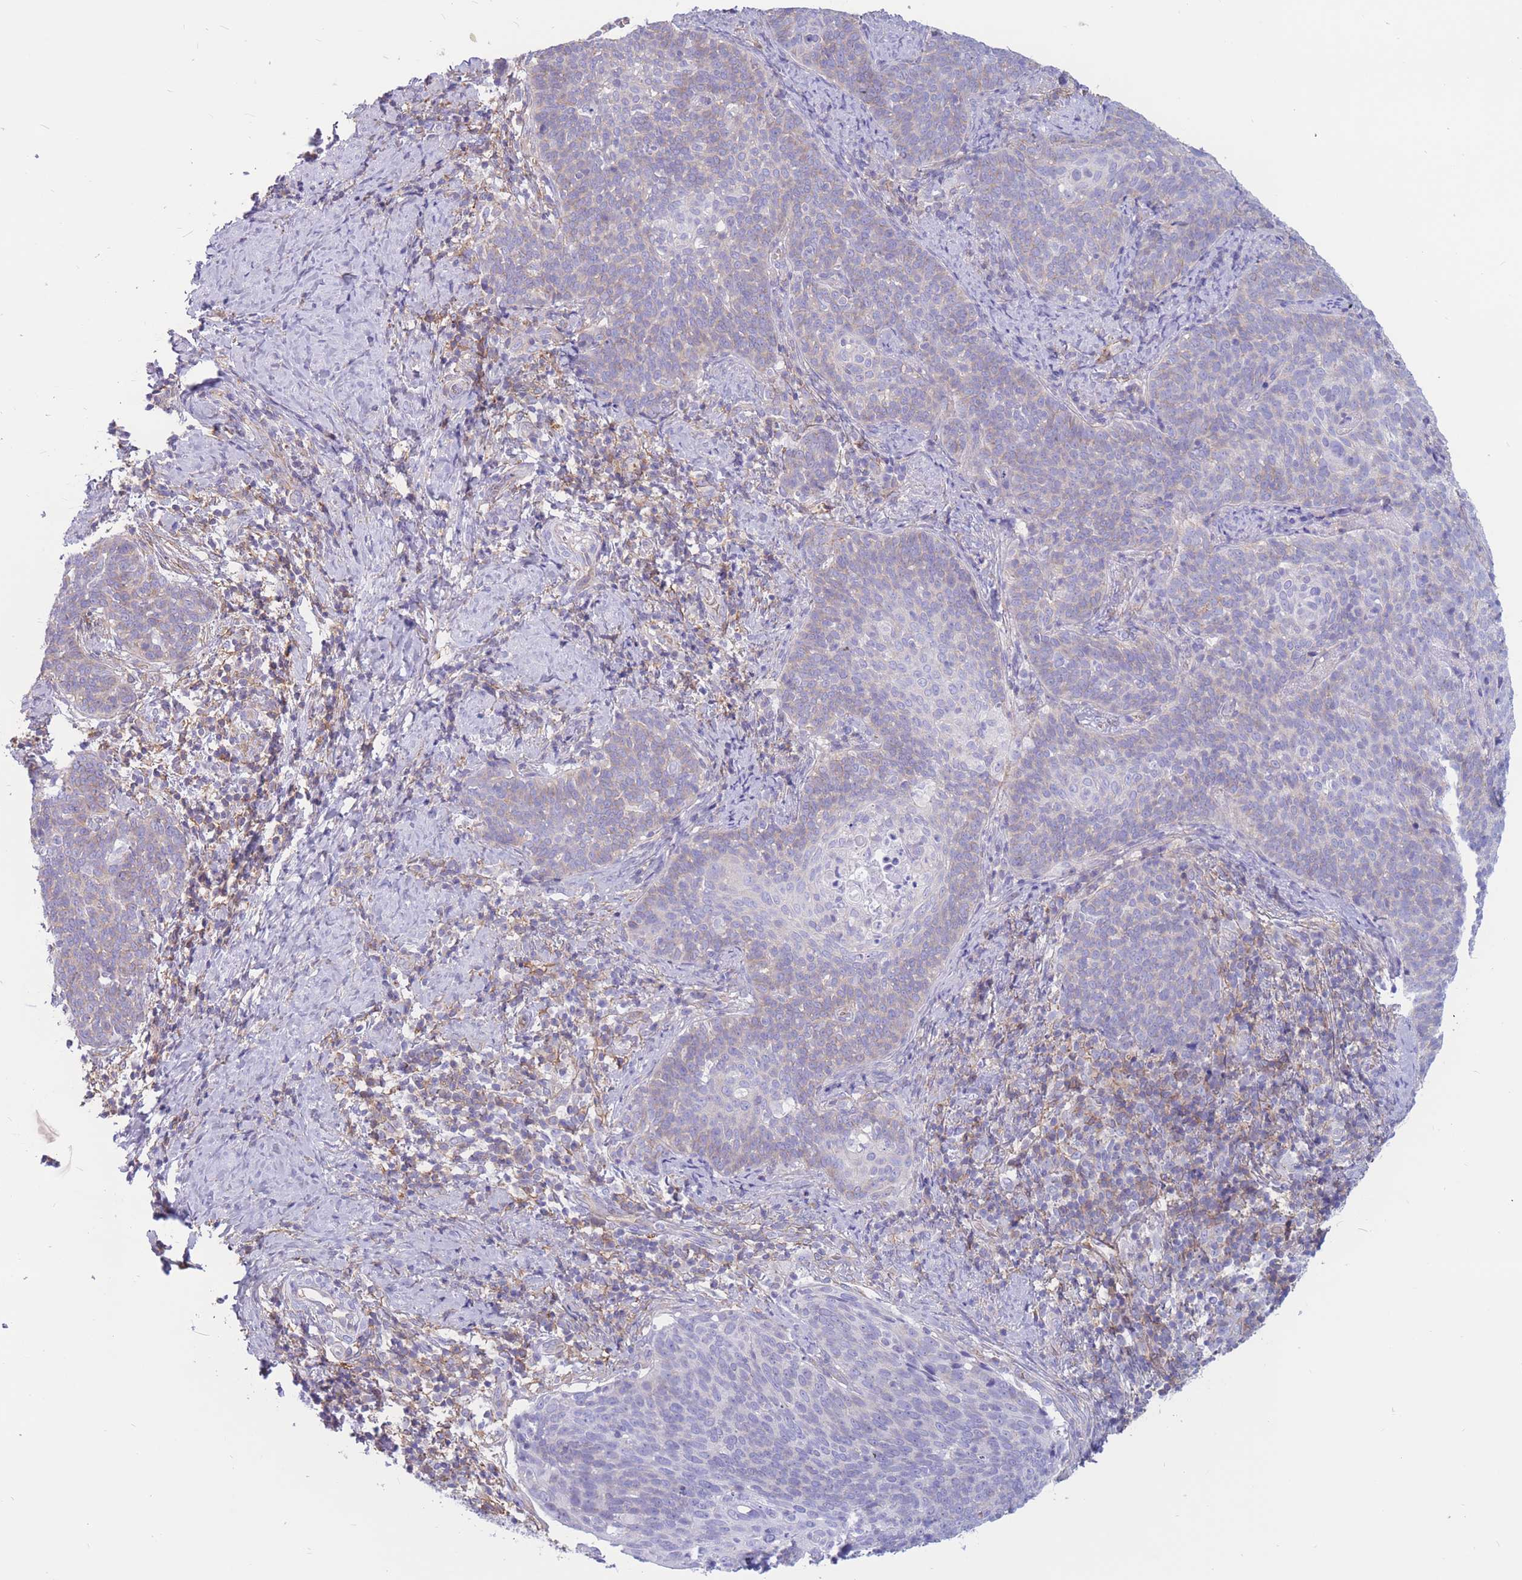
{"staining": {"intensity": "weak", "quantity": "<25%", "location": "cytoplasmic/membranous"}, "tissue": "cervical cancer", "cell_type": "Tumor cells", "image_type": "cancer", "snomed": [{"axis": "morphology", "description": "Normal tissue, NOS"}, {"axis": "morphology", "description": "Squamous cell carcinoma, NOS"}, {"axis": "topography", "description": "Cervix"}], "caption": "Immunohistochemical staining of human cervical cancer demonstrates no significant positivity in tumor cells. (Stains: DAB immunohistochemistry (IHC) with hematoxylin counter stain, Microscopy: brightfield microscopy at high magnification).", "gene": "ADD2", "patient": {"sex": "female", "age": 39}}